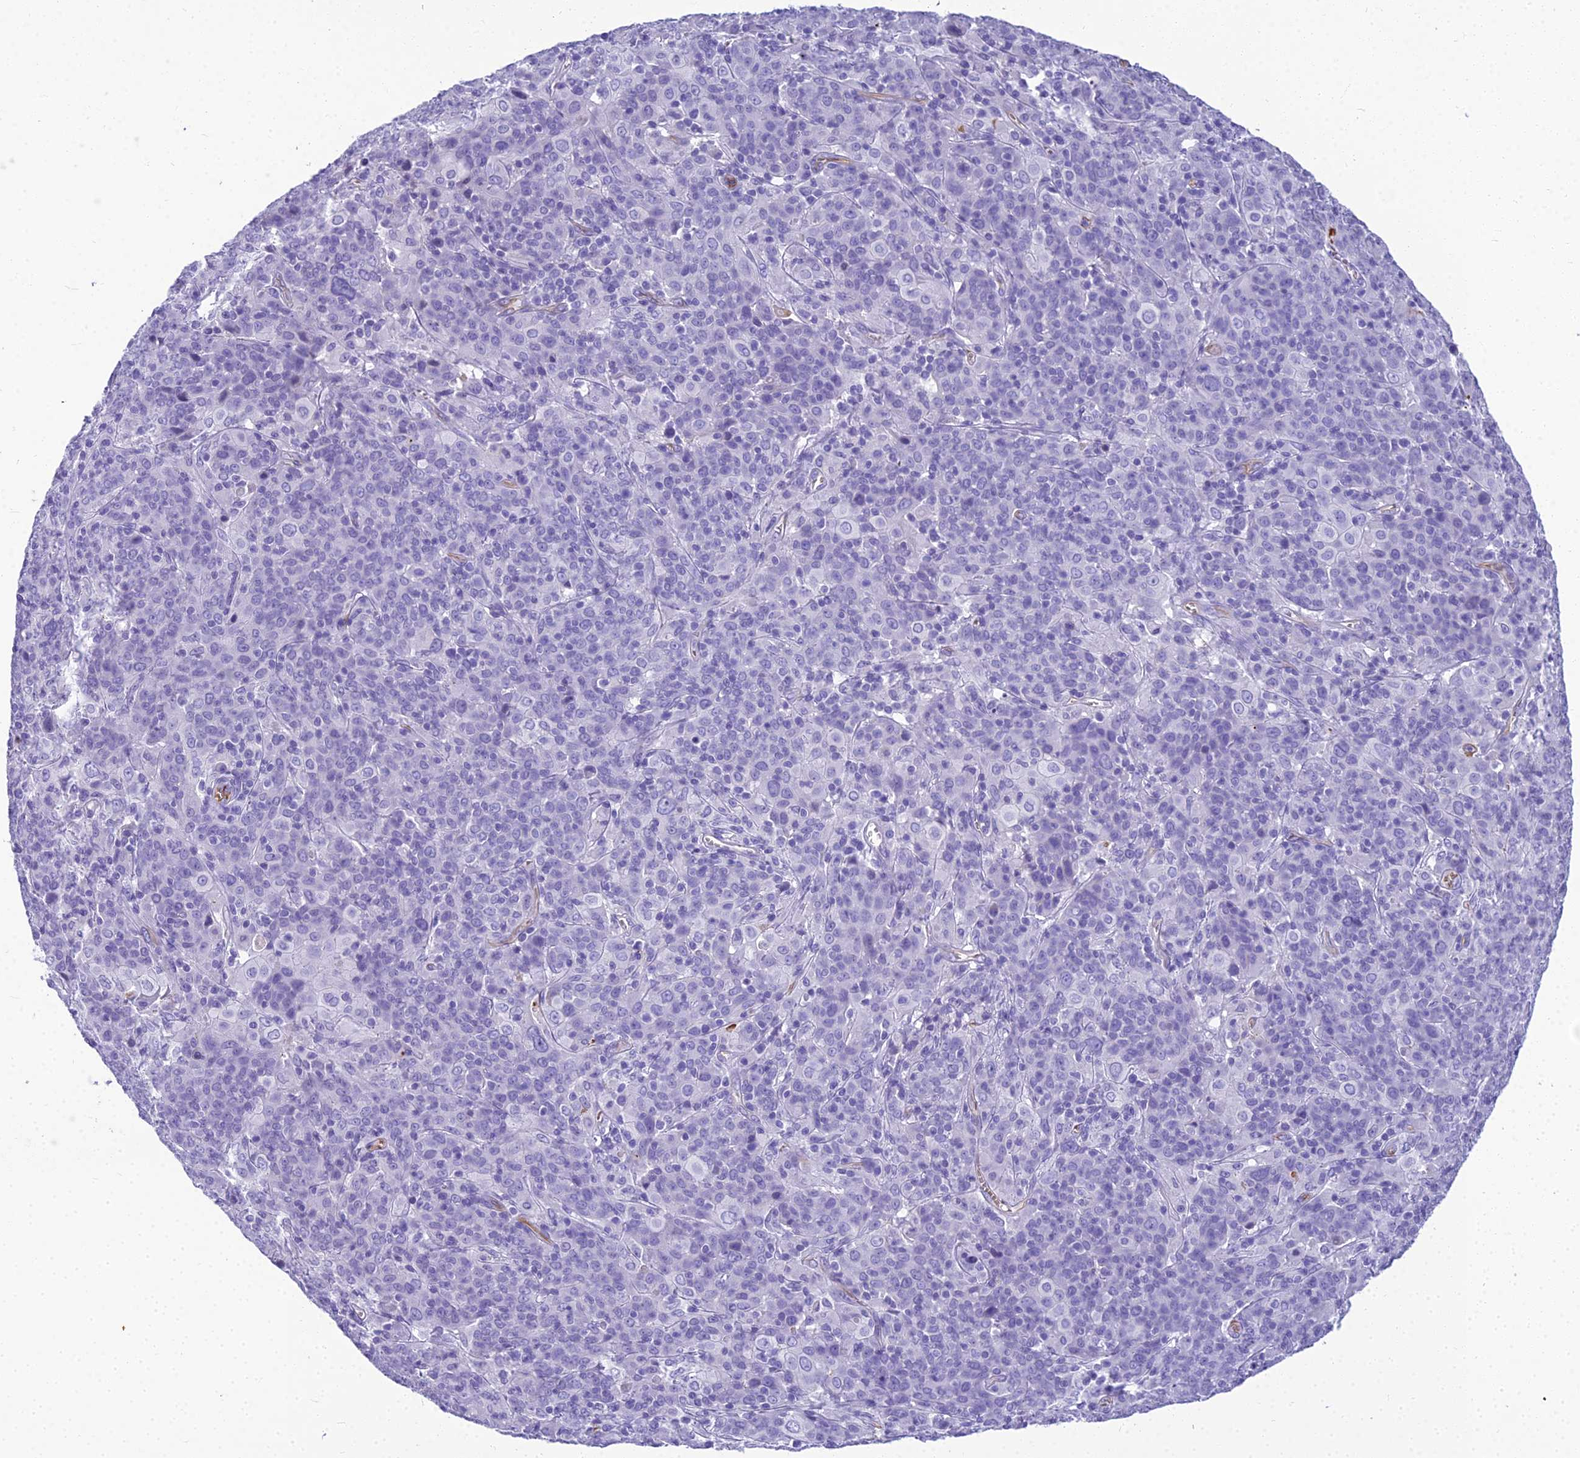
{"staining": {"intensity": "negative", "quantity": "none", "location": "none"}, "tissue": "cervical cancer", "cell_type": "Tumor cells", "image_type": "cancer", "snomed": [{"axis": "morphology", "description": "Squamous cell carcinoma, NOS"}, {"axis": "topography", "description": "Cervix"}], "caption": "Immunohistochemical staining of cervical cancer (squamous cell carcinoma) exhibits no significant expression in tumor cells. Brightfield microscopy of immunohistochemistry (IHC) stained with DAB (brown) and hematoxylin (blue), captured at high magnification.", "gene": "NINJ1", "patient": {"sex": "female", "age": 67}}